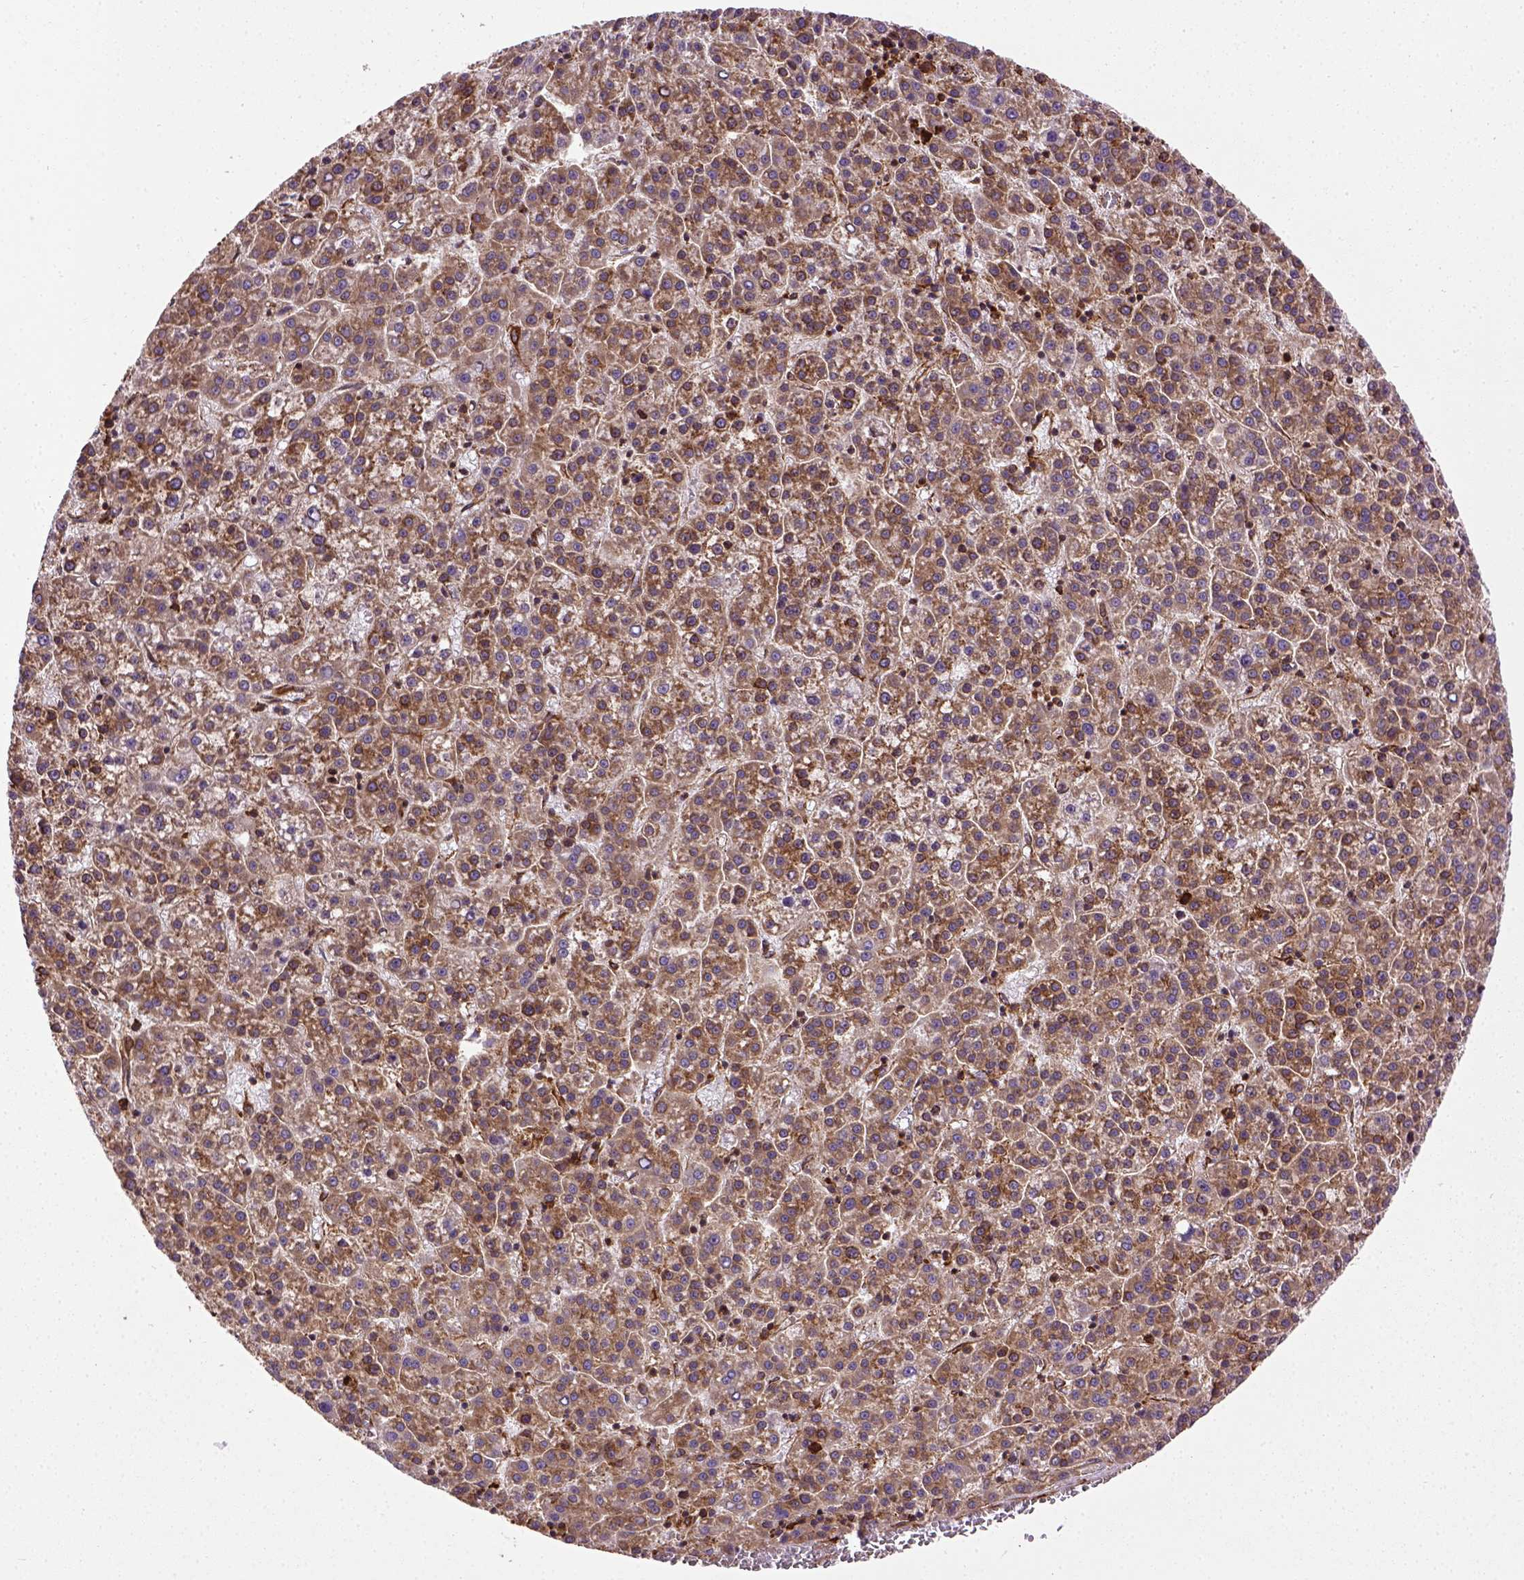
{"staining": {"intensity": "moderate", "quantity": ">75%", "location": "cytoplasmic/membranous"}, "tissue": "liver cancer", "cell_type": "Tumor cells", "image_type": "cancer", "snomed": [{"axis": "morphology", "description": "Carcinoma, Hepatocellular, NOS"}, {"axis": "topography", "description": "Liver"}], "caption": "Liver cancer stained with a brown dye demonstrates moderate cytoplasmic/membranous positive positivity in about >75% of tumor cells.", "gene": "CAPRIN1", "patient": {"sex": "female", "age": 58}}